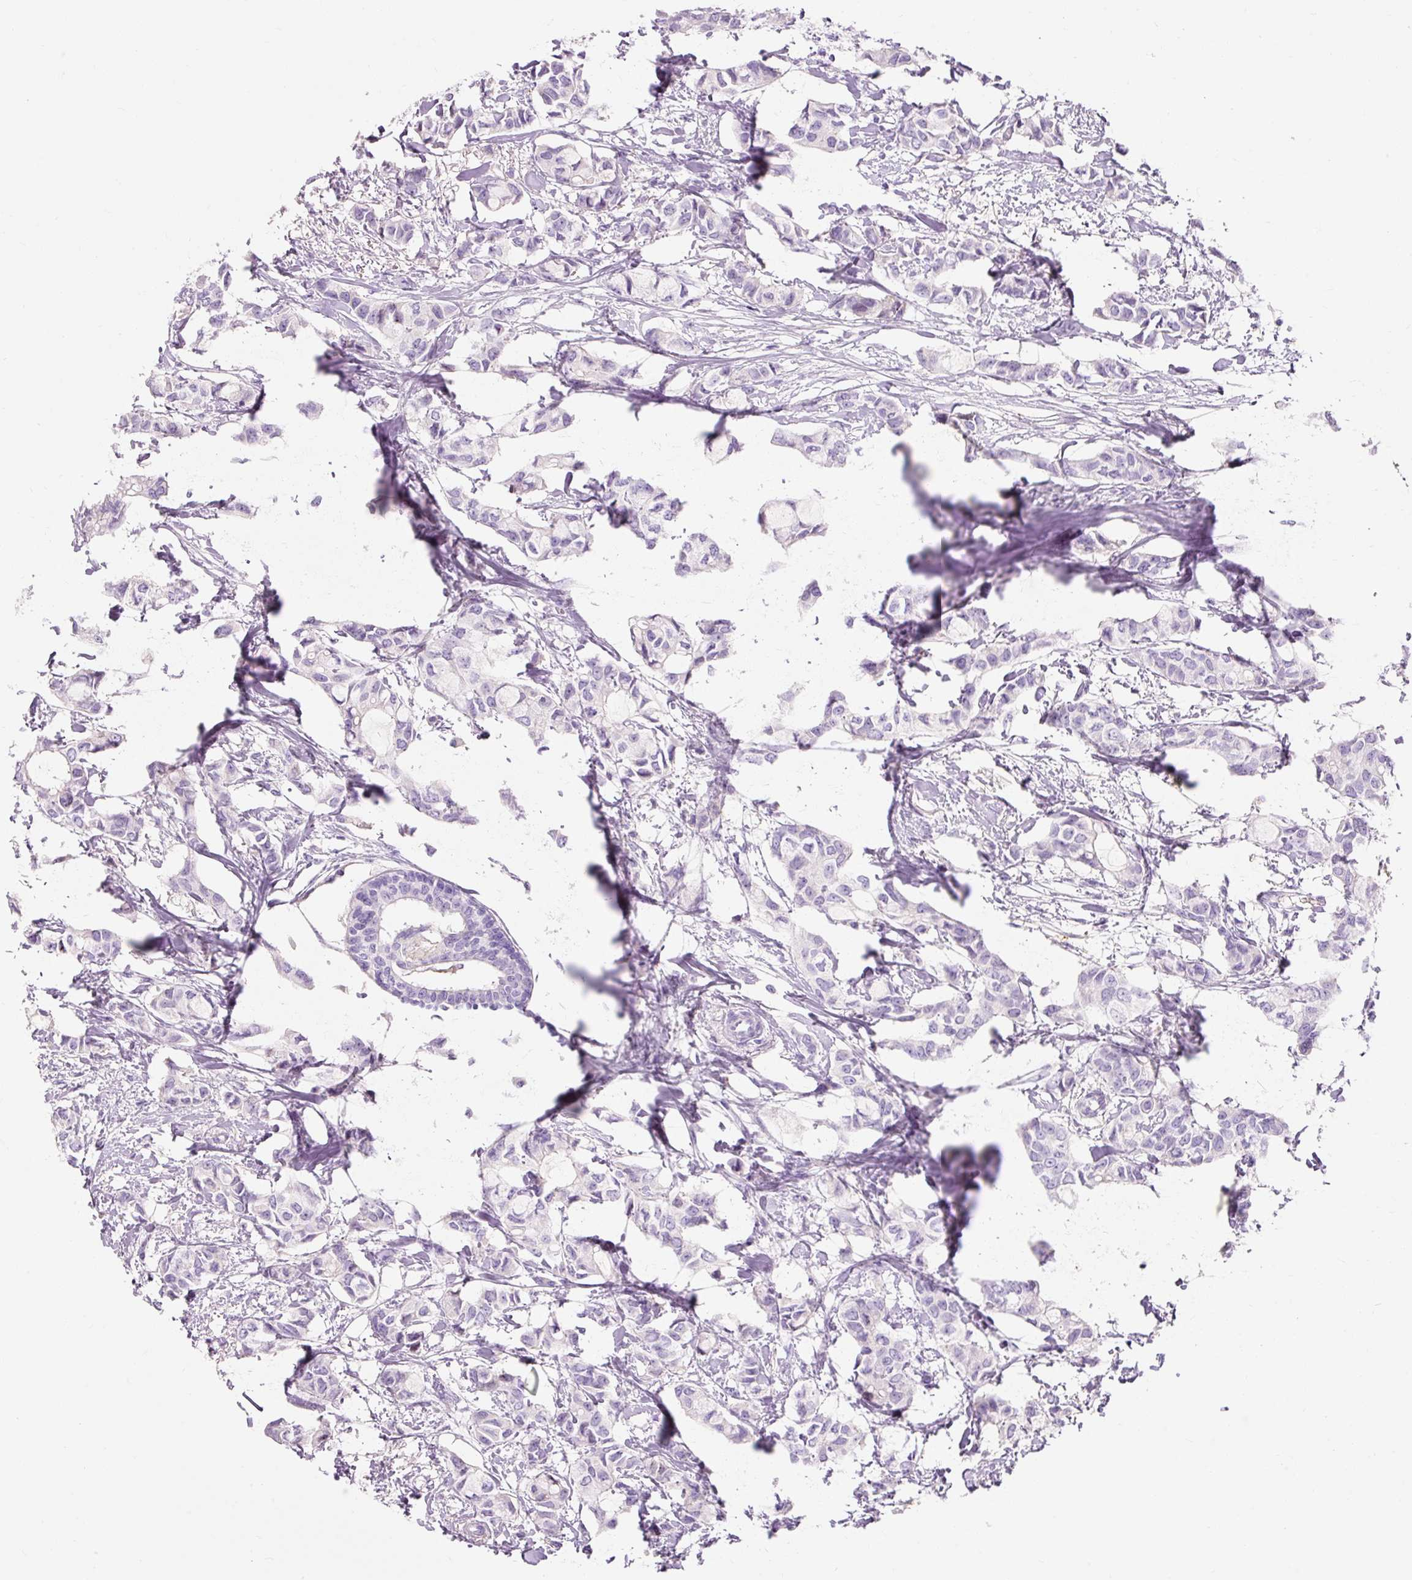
{"staining": {"intensity": "negative", "quantity": "none", "location": "none"}, "tissue": "breast cancer", "cell_type": "Tumor cells", "image_type": "cancer", "snomed": [{"axis": "morphology", "description": "Duct carcinoma"}, {"axis": "topography", "description": "Breast"}], "caption": "Immunohistochemical staining of human breast invasive ductal carcinoma exhibits no significant expression in tumor cells.", "gene": "CLDN25", "patient": {"sex": "female", "age": 73}}